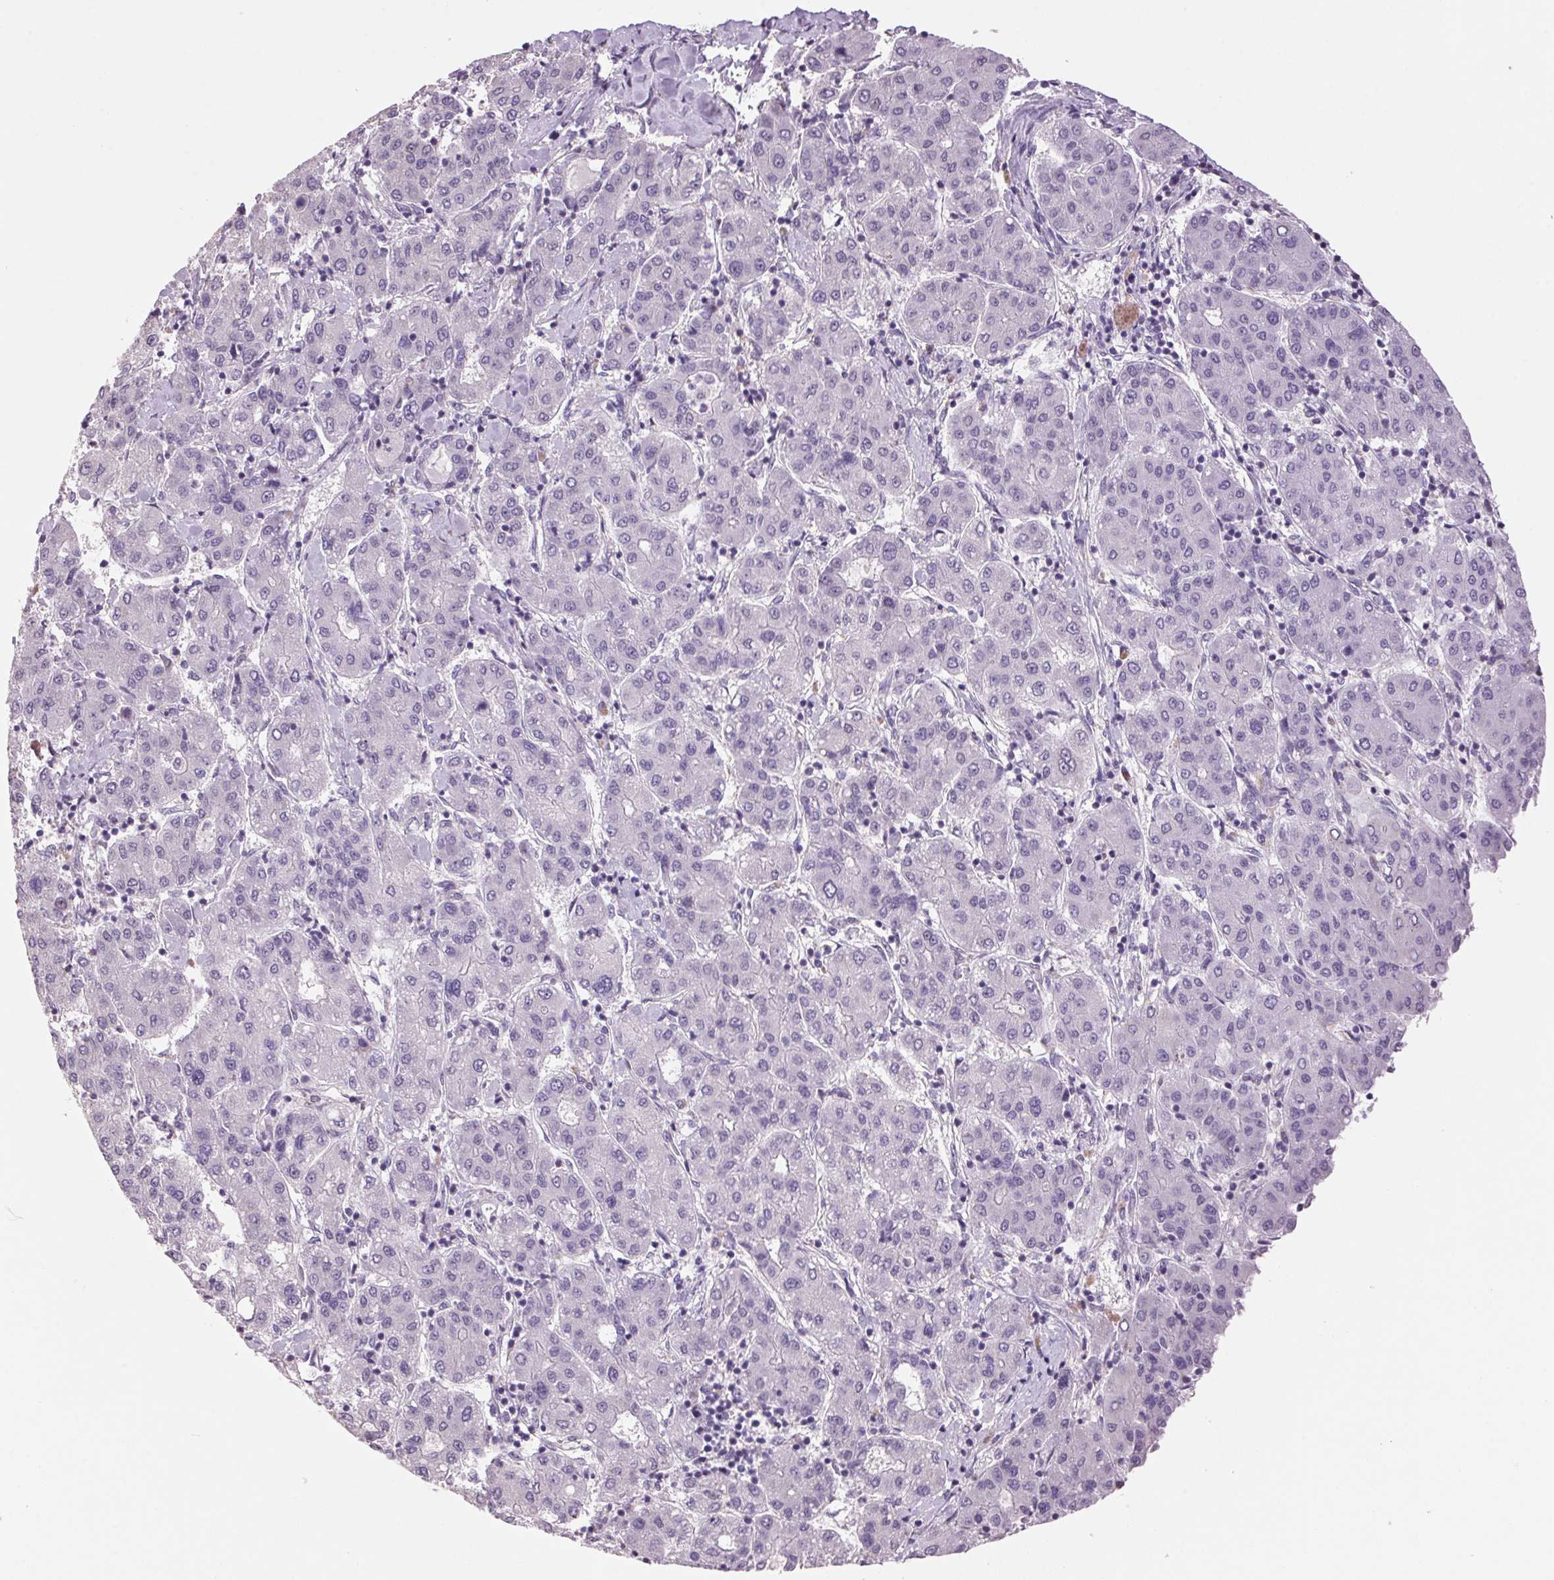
{"staining": {"intensity": "negative", "quantity": "none", "location": "none"}, "tissue": "liver cancer", "cell_type": "Tumor cells", "image_type": "cancer", "snomed": [{"axis": "morphology", "description": "Carcinoma, Hepatocellular, NOS"}, {"axis": "topography", "description": "Liver"}], "caption": "This is an IHC histopathology image of liver cancer (hepatocellular carcinoma). There is no staining in tumor cells.", "gene": "VWA3B", "patient": {"sex": "male", "age": 65}}